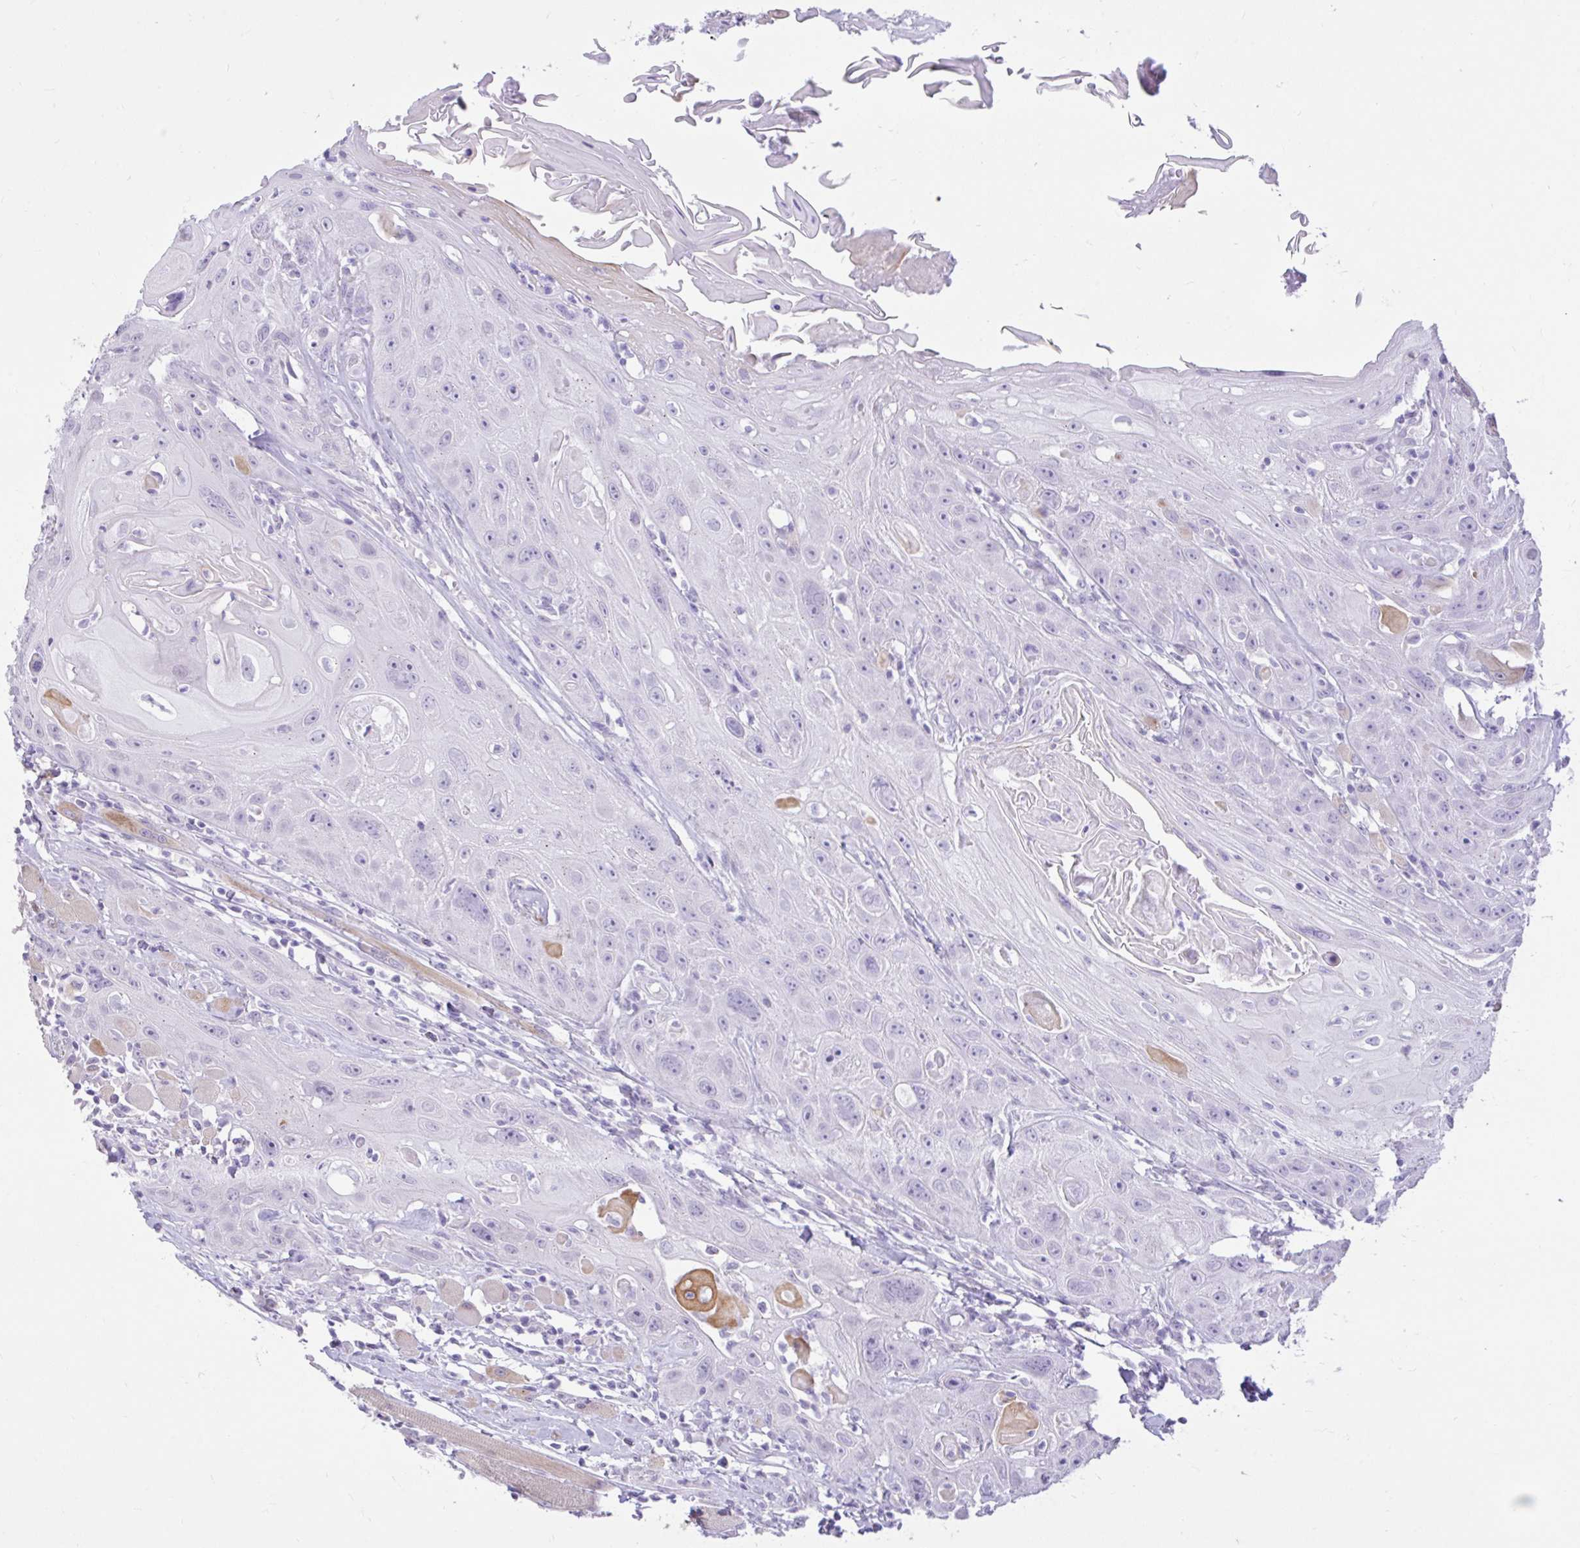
{"staining": {"intensity": "negative", "quantity": "none", "location": "none"}, "tissue": "head and neck cancer", "cell_type": "Tumor cells", "image_type": "cancer", "snomed": [{"axis": "morphology", "description": "Squamous cell carcinoma, NOS"}, {"axis": "topography", "description": "Head-Neck"}], "caption": "Head and neck cancer was stained to show a protein in brown. There is no significant staining in tumor cells.", "gene": "REEP1", "patient": {"sex": "female", "age": 59}}